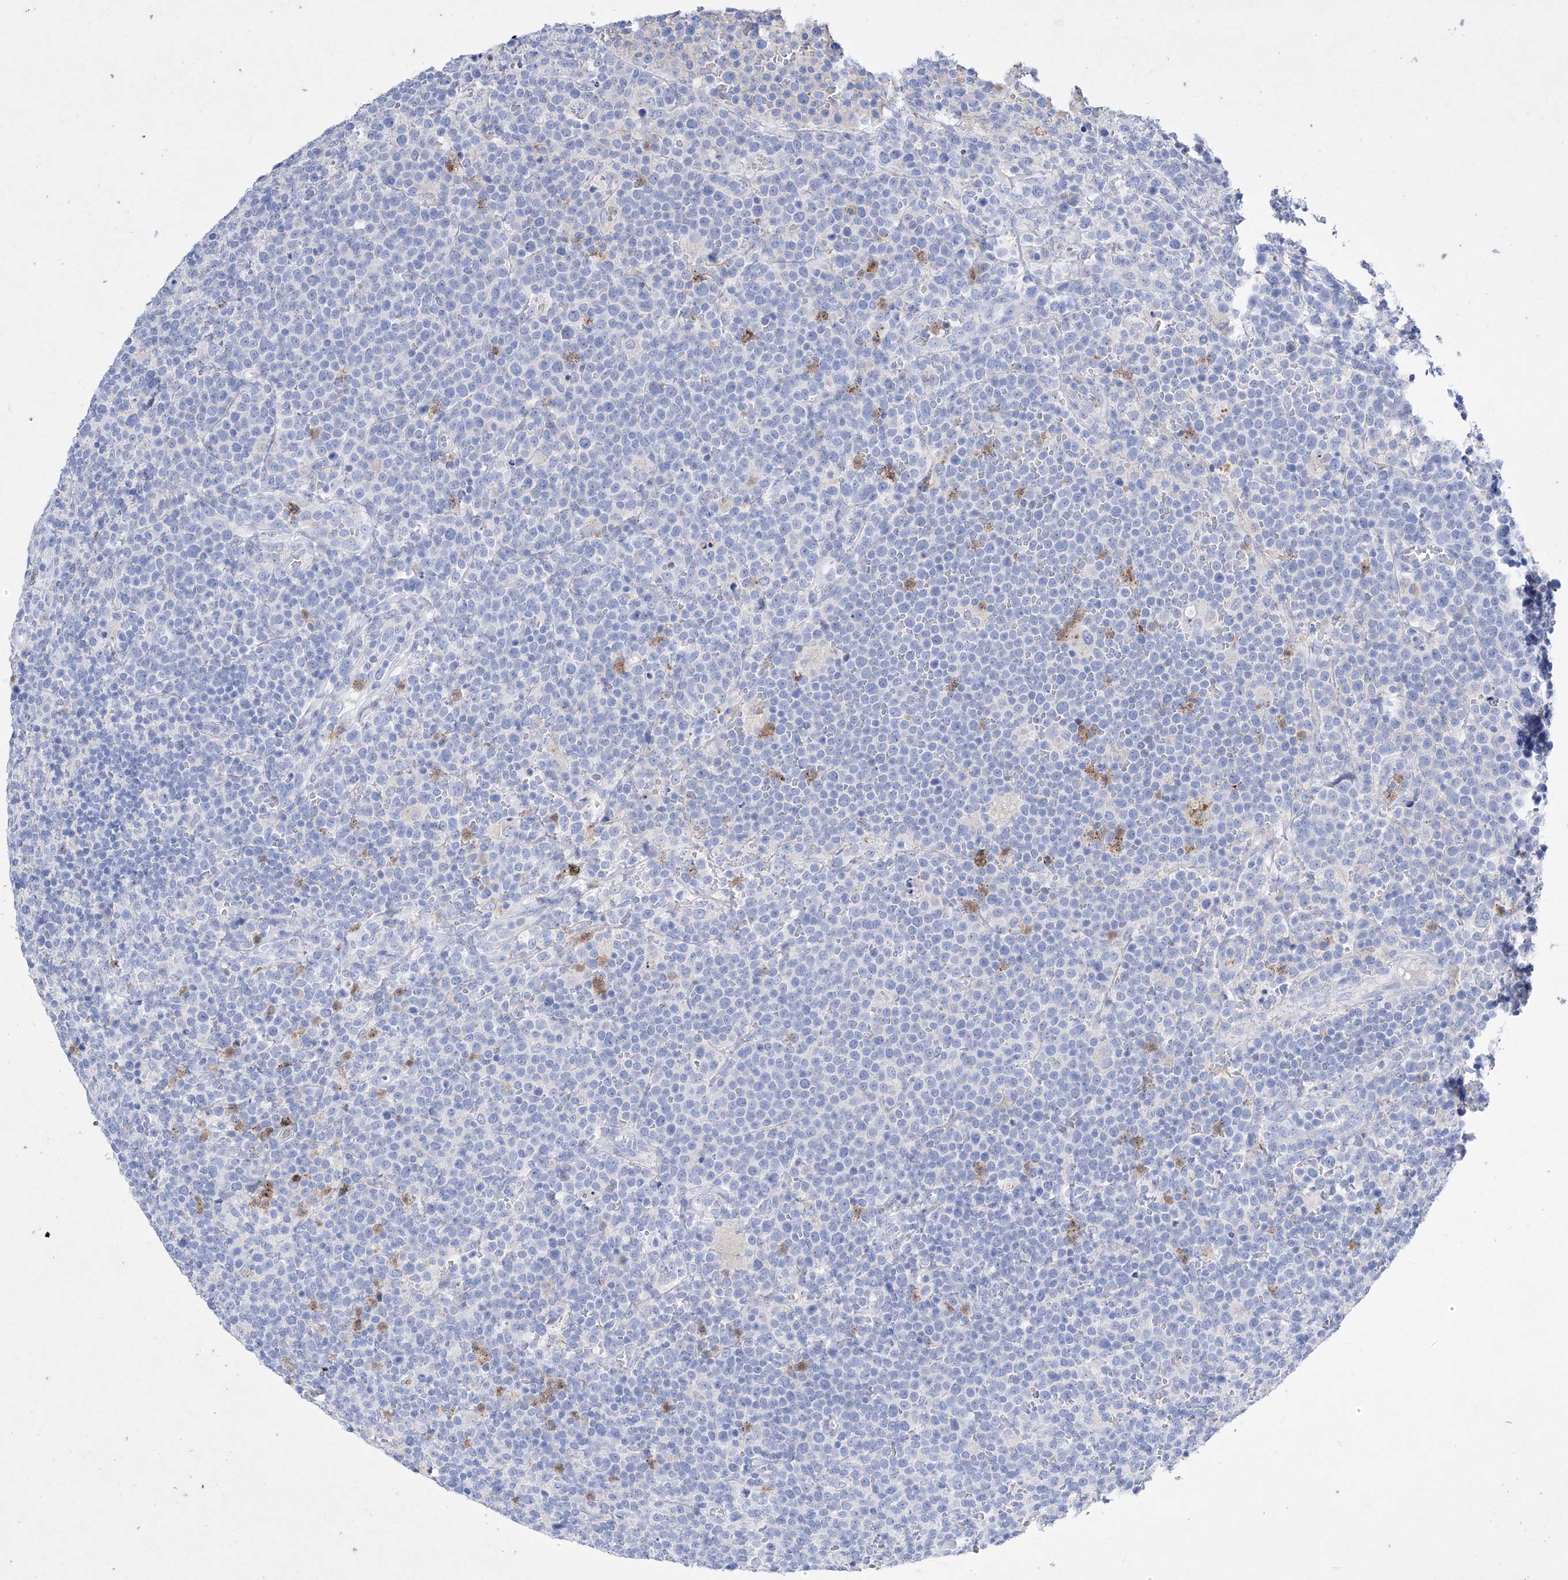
{"staining": {"intensity": "negative", "quantity": "none", "location": "none"}, "tissue": "lymphoma", "cell_type": "Tumor cells", "image_type": "cancer", "snomed": [{"axis": "morphology", "description": "Malignant lymphoma, non-Hodgkin's type, High grade"}, {"axis": "topography", "description": "Lymph node"}], "caption": "High magnification brightfield microscopy of malignant lymphoma, non-Hodgkin's type (high-grade) stained with DAB (3,3'-diaminobenzidine) (brown) and counterstained with hematoxylin (blue): tumor cells show no significant positivity.", "gene": "TM7SF2", "patient": {"sex": "male", "age": 61}}